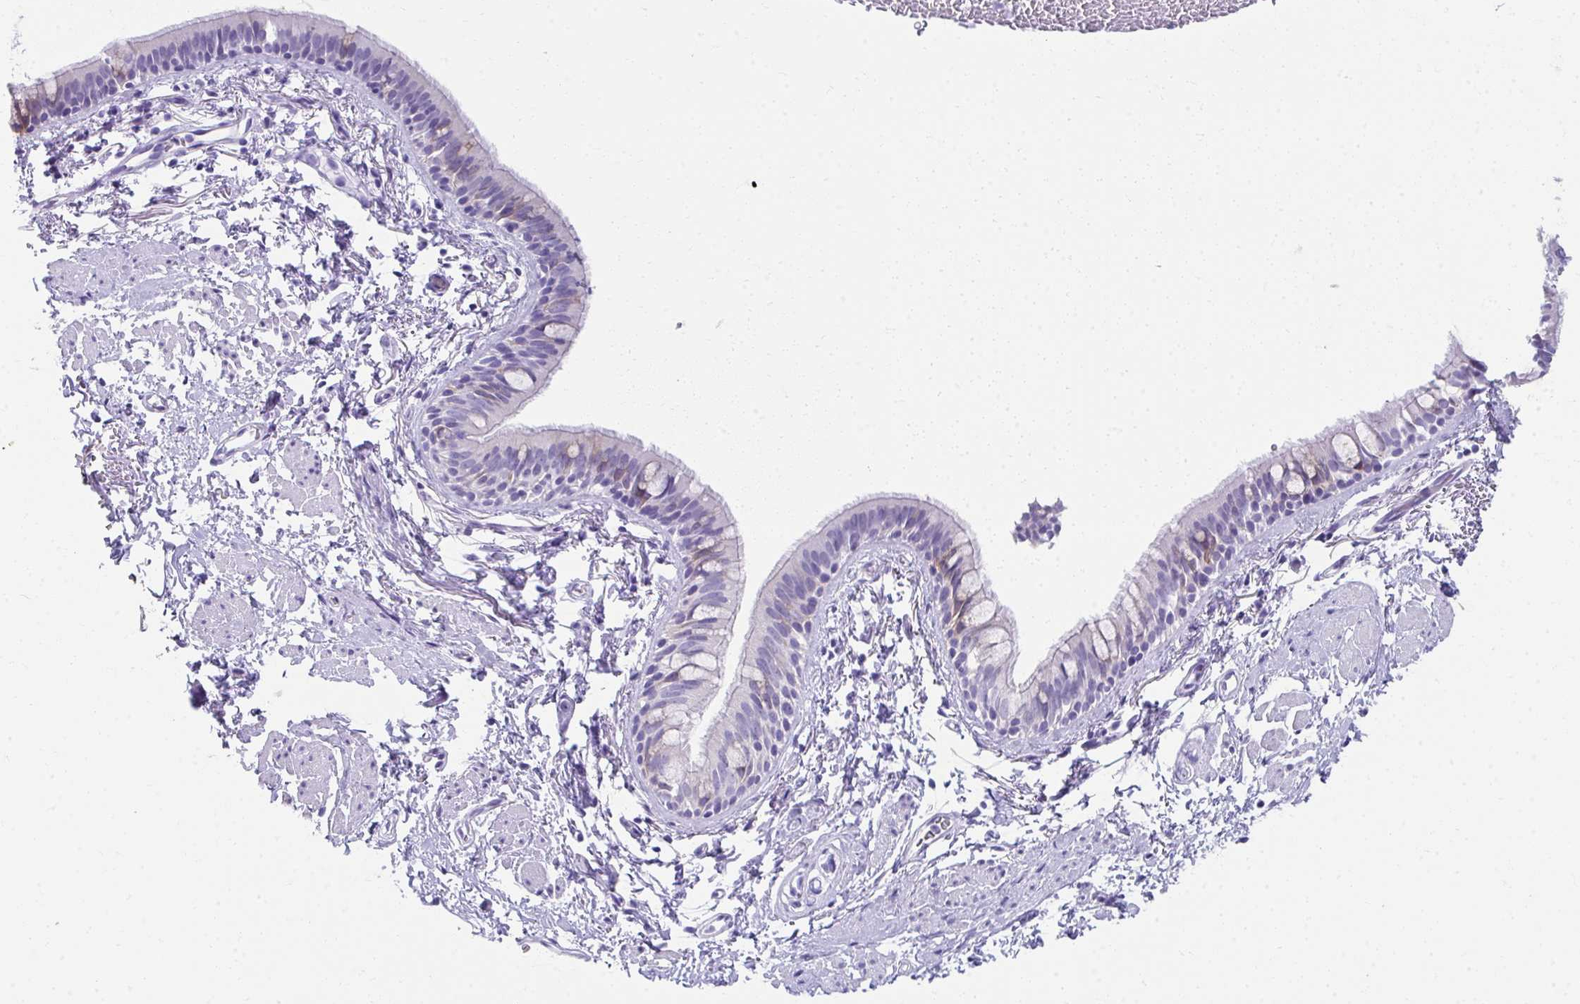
{"staining": {"intensity": "weak", "quantity": "<25%", "location": "cytoplasmic/membranous"}, "tissue": "bronchus", "cell_type": "Respiratory epithelial cells", "image_type": "normal", "snomed": [{"axis": "morphology", "description": "Normal tissue, NOS"}, {"axis": "topography", "description": "Lymph node"}, {"axis": "topography", "description": "Cartilage tissue"}, {"axis": "topography", "description": "Bronchus"}], "caption": "Immunohistochemical staining of normal human bronchus reveals no significant positivity in respiratory epithelial cells. (Stains: DAB (3,3'-diaminobenzidine) IHC with hematoxylin counter stain, Microscopy: brightfield microscopy at high magnification).", "gene": "SEC14L3", "patient": {"sex": "female", "age": 70}}